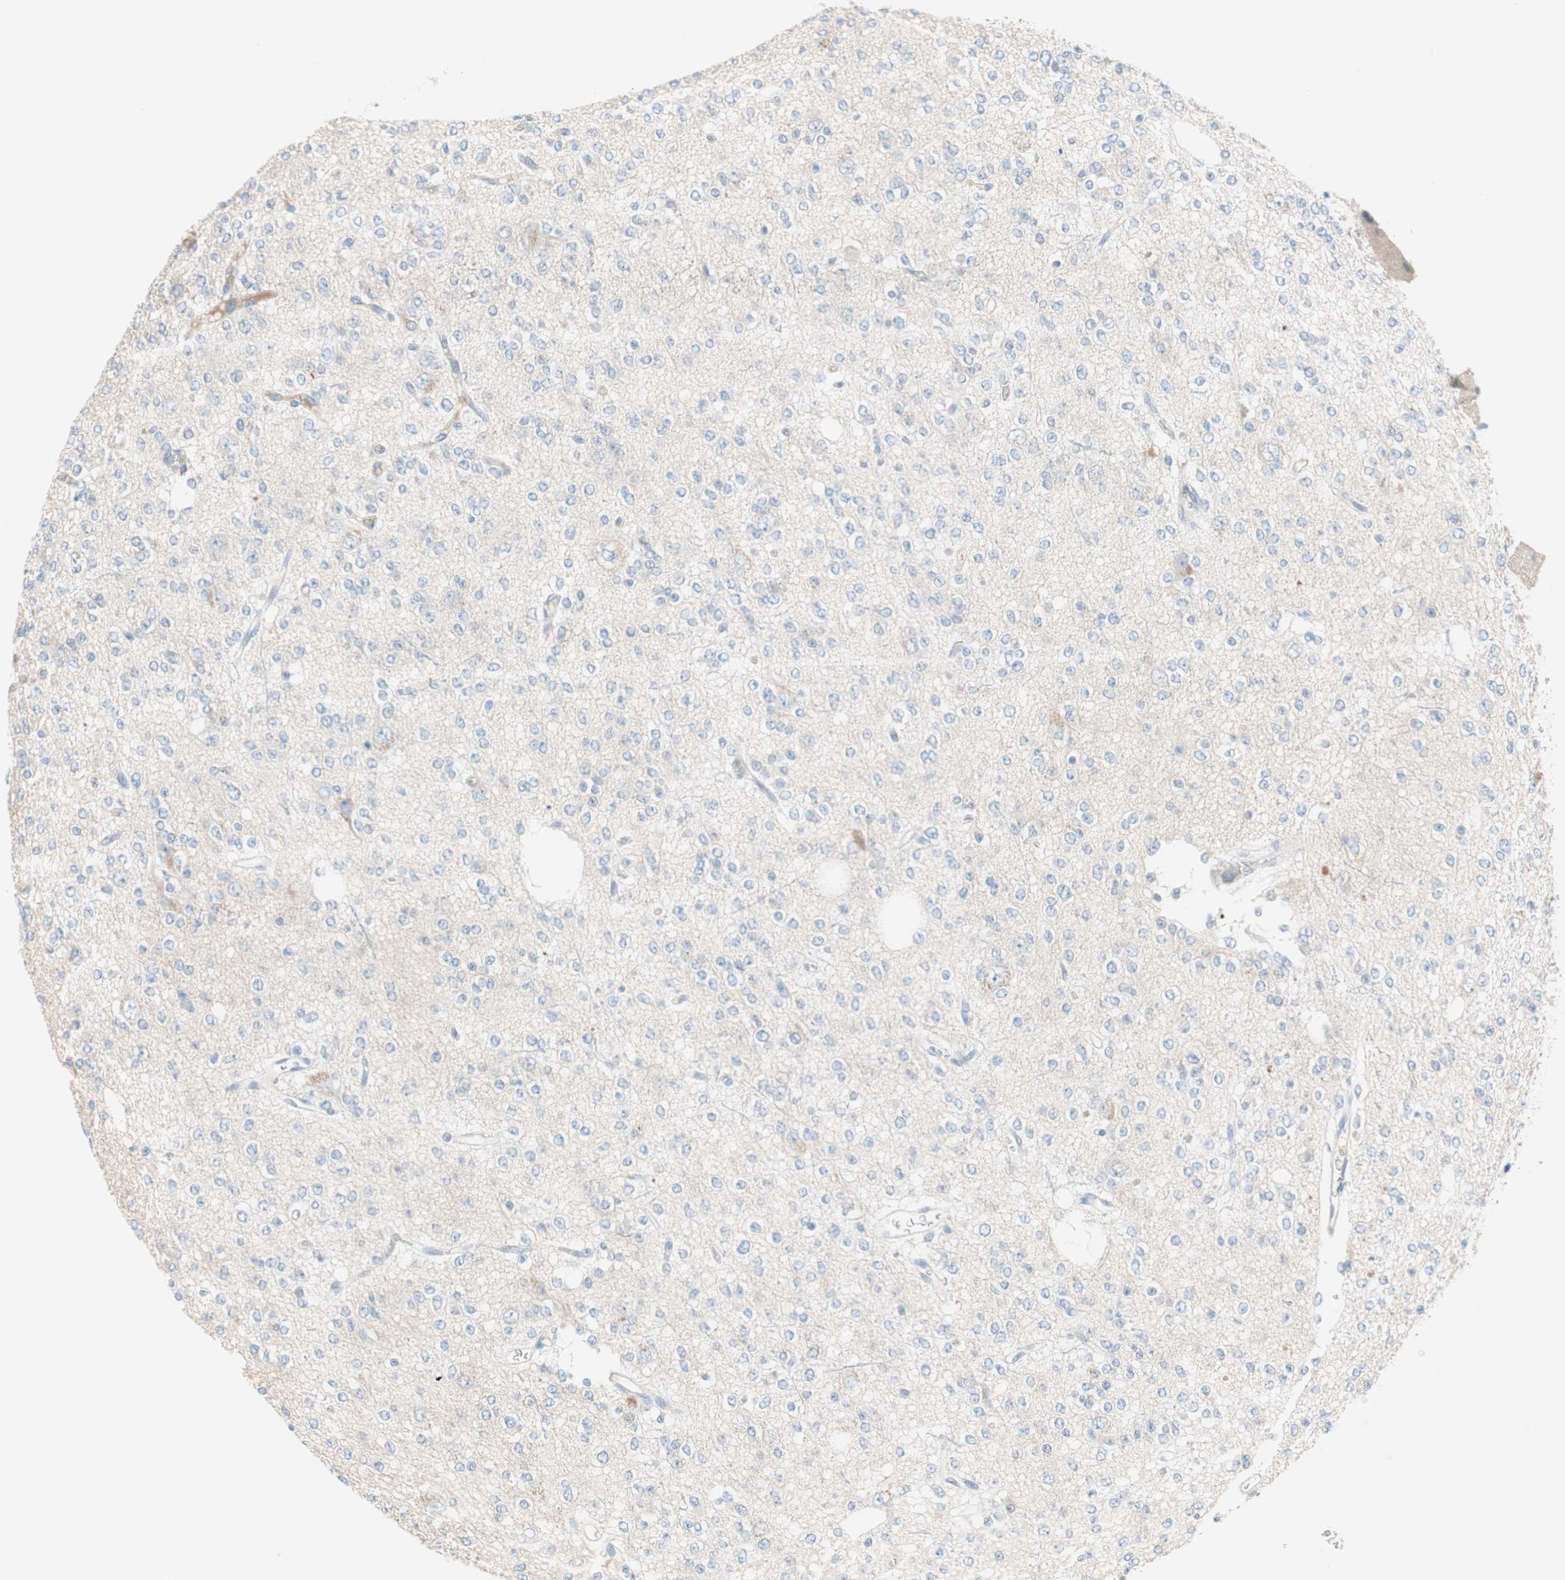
{"staining": {"intensity": "negative", "quantity": "none", "location": "none"}, "tissue": "glioma", "cell_type": "Tumor cells", "image_type": "cancer", "snomed": [{"axis": "morphology", "description": "Glioma, malignant, Low grade"}, {"axis": "topography", "description": "Brain"}], "caption": "An immunohistochemistry (IHC) histopathology image of glioma is shown. There is no staining in tumor cells of glioma. Nuclei are stained in blue.", "gene": "PDZK1", "patient": {"sex": "male", "age": 38}}